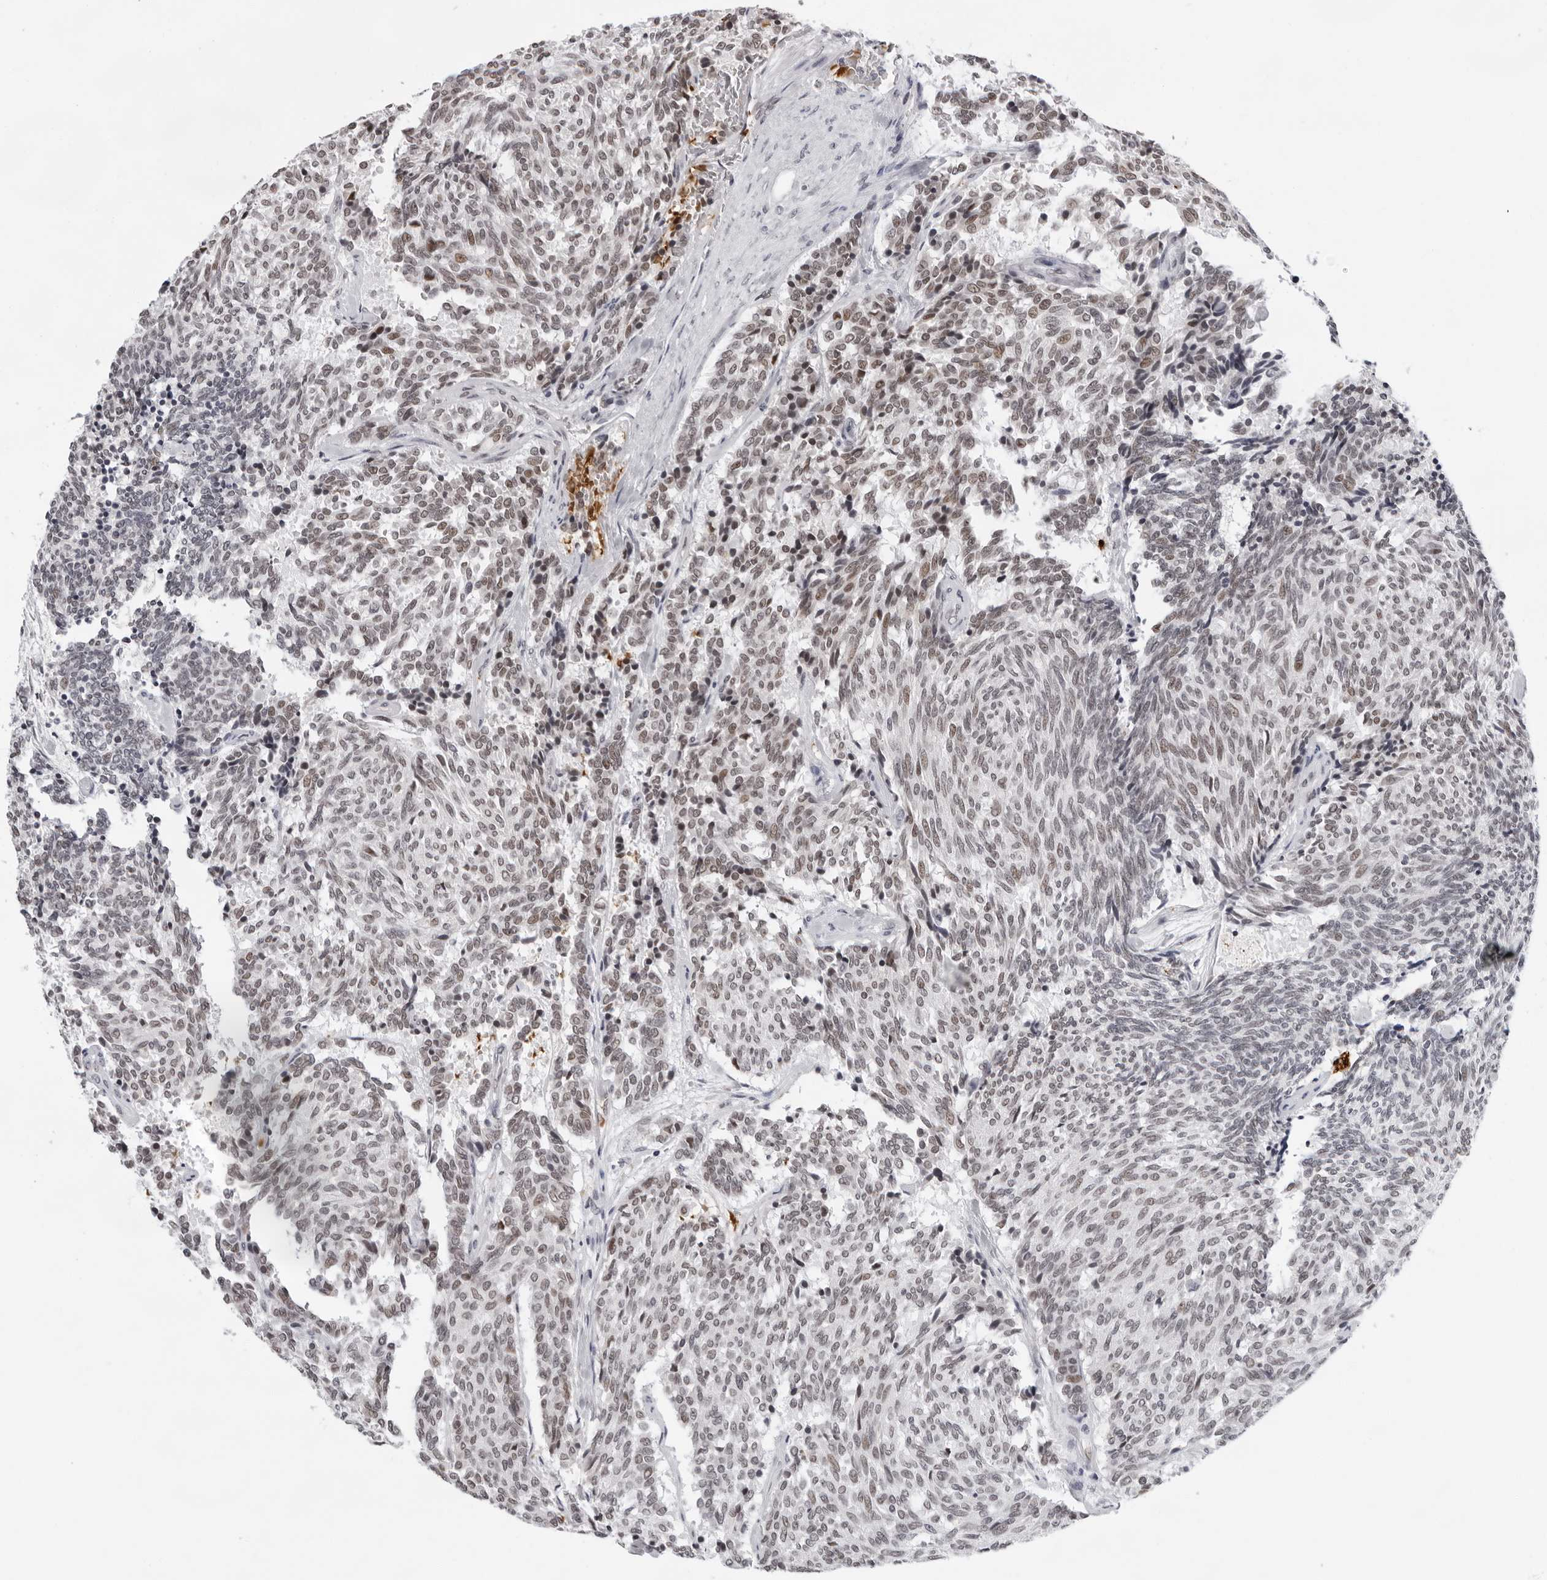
{"staining": {"intensity": "weak", "quantity": ">75%", "location": "nuclear"}, "tissue": "carcinoid", "cell_type": "Tumor cells", "image_type": "cancer", "snomed": [{"axis": "morphology", "description": "Carcinoid, malignant, NOS"}, {"axis": "topography", "description": "Pancreas"}], "caption": "Approximately >75% of tumor cells in malignant carcinoid show weak nuclear protein staining as visualized by brown immunohistochemical staining.", "gene": "USP1", "patient": {"sex": "female", "age": 54}}